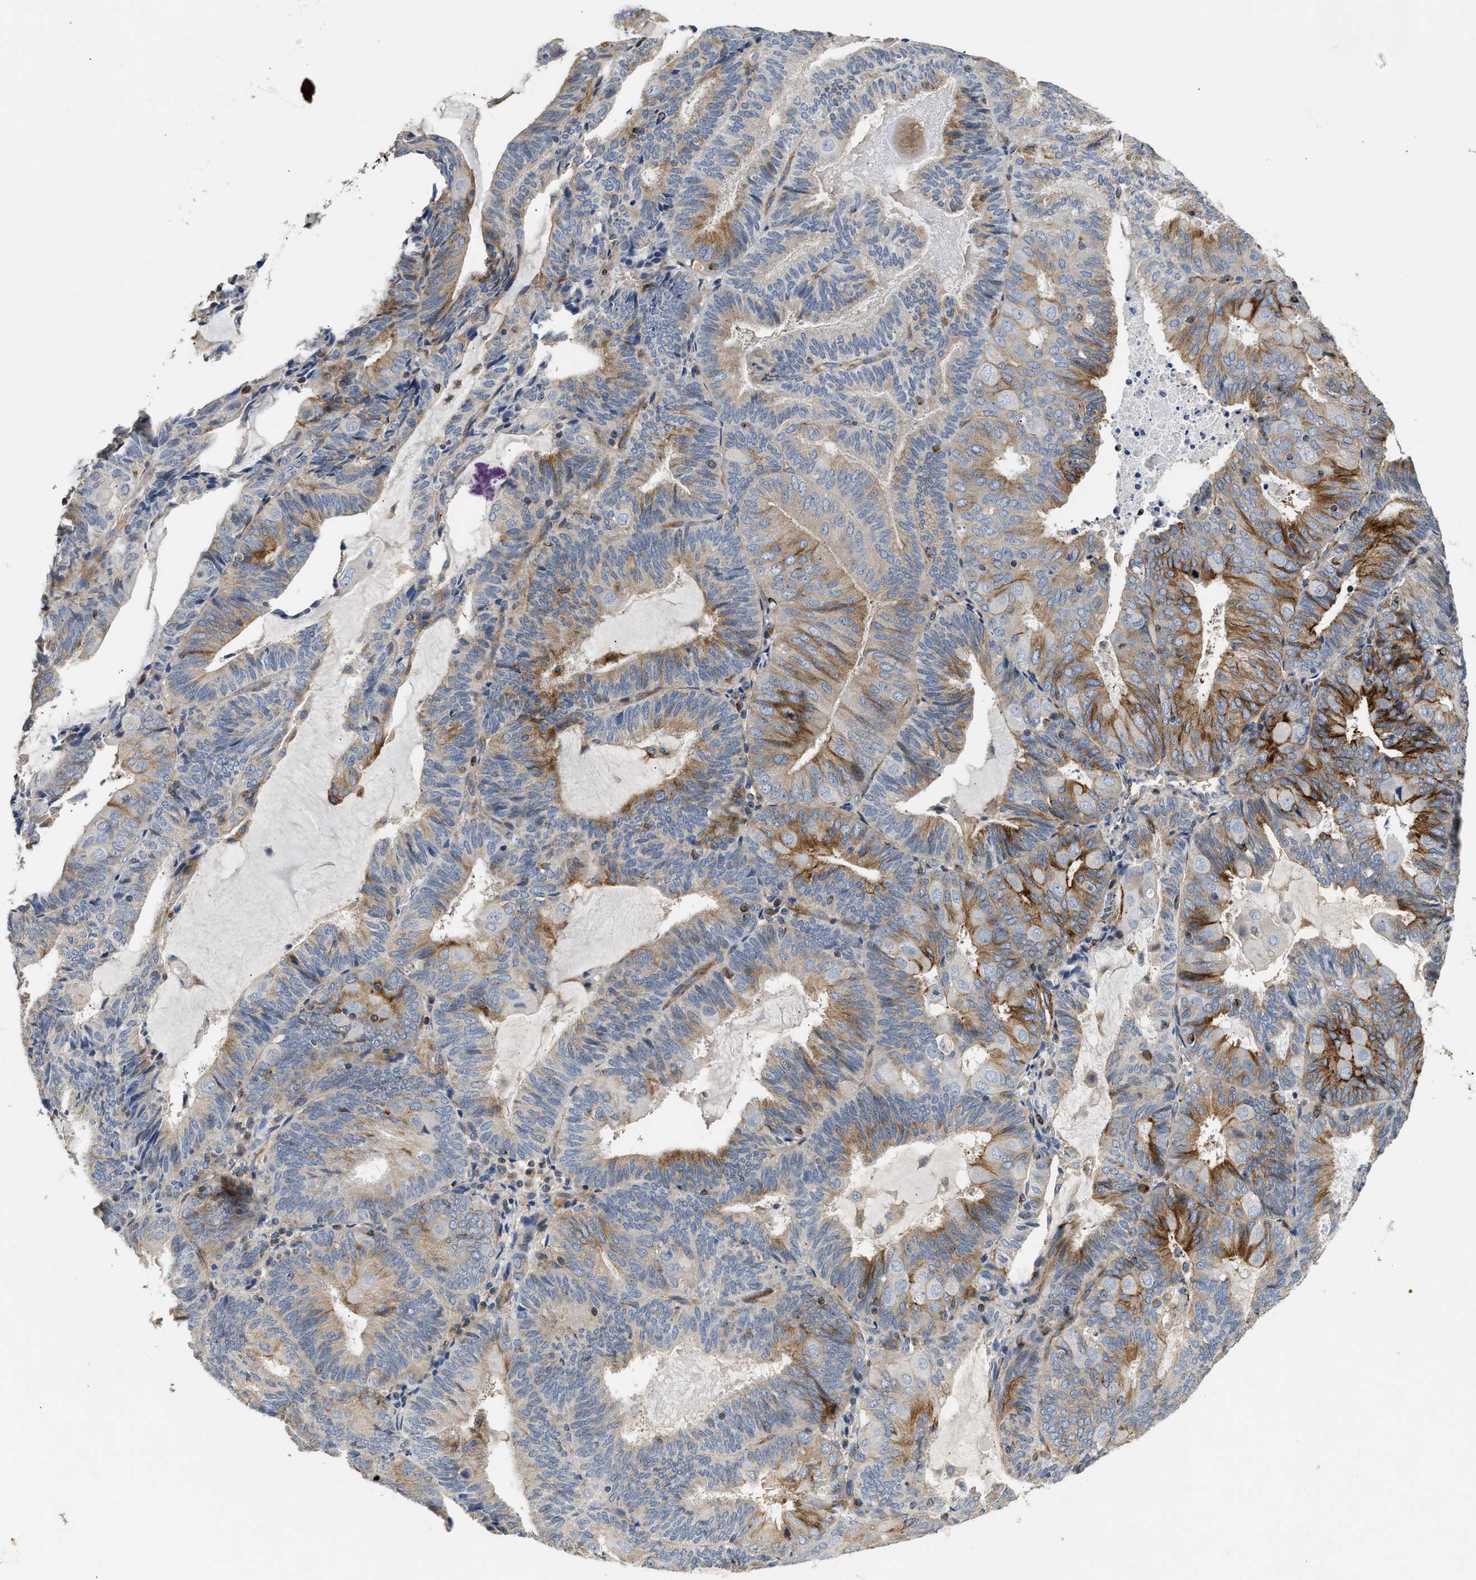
{"staining": {"intensity": "strong", "quantity": "<25%", "location": "cytoplasmic/membranous"}, "tissue": "endometrial cancer", "cell_type": "Tumor cells", "image_type": "cancer", "snomed": [{"axis": "morphology", "description": "Adenocarcinoma, NOS"}, {"axis": "topography", "description": "Endometrium"}], "caption": "Immunohistochemistry (IHC) staining of adenocarcinoma (endometrial), which demonstrates medium levels of strong cytoplasmic/membranous staining in about <25% of tumor cells indicating strong cytoplasmic/membranous protein staining. The staining was performed using DAB (brown) for protein detection and nuclei were counterstained in hematoxylin (blue).", "gene": "IL17RC", "patient": {"sex": "female", "age": 81}}